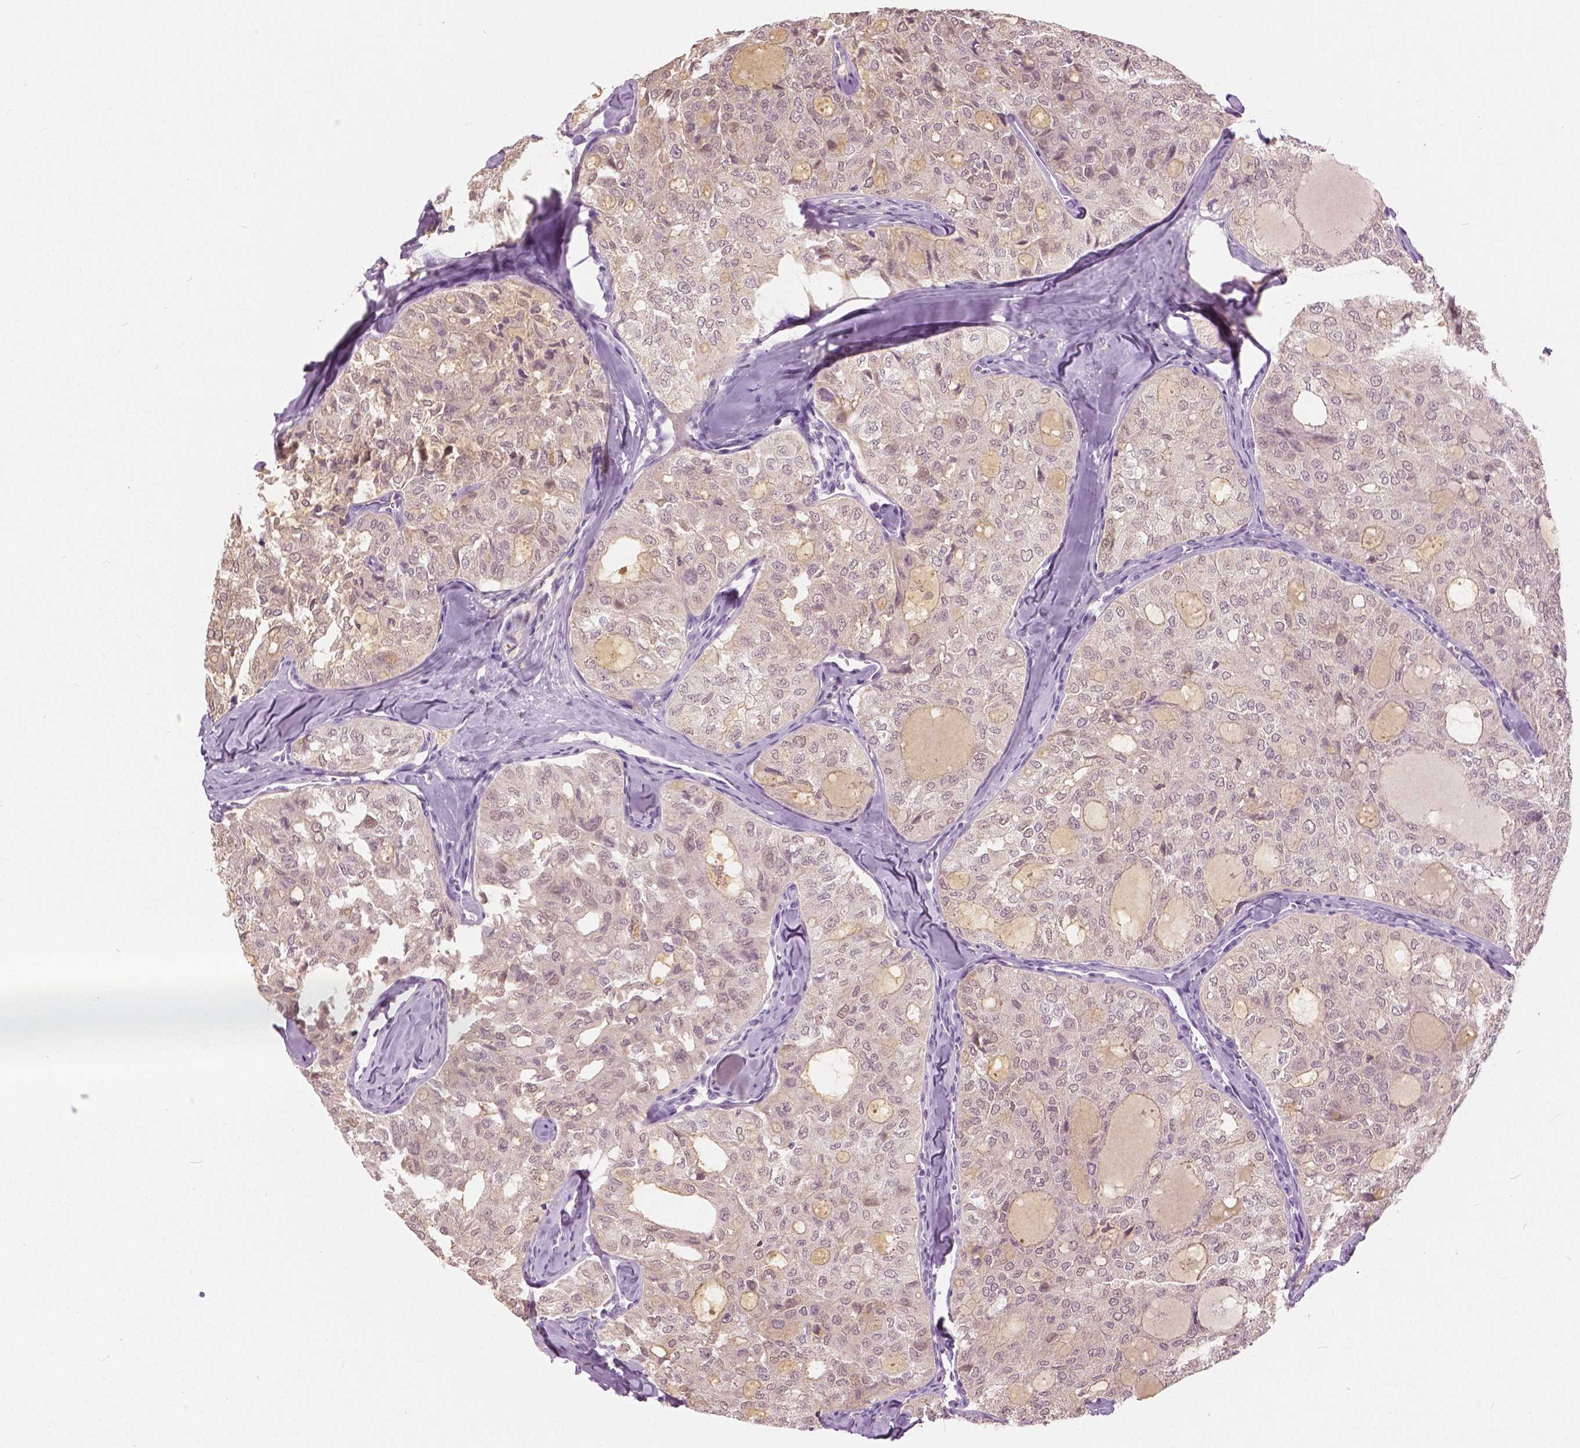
{"staining": {"intensity": "negative", "quantity": "none", "location": "none"}, "tissue": "thyroid cancer", "cell_type": "Tumor cells", "image_type": "cancer", "snomed": [{"axis": "morphology", "description": "Follicular adenoma carcinoma, NOS"}, {"axis": "topography", "description": "Thyroid gland"}], "caption": "A high-resolution image shows IHC staining of thyroid cancer, which exhibits no significant positivity in tumor cells.", "gene": "GALM", "patient": {"sex": "male", "age": 75}}